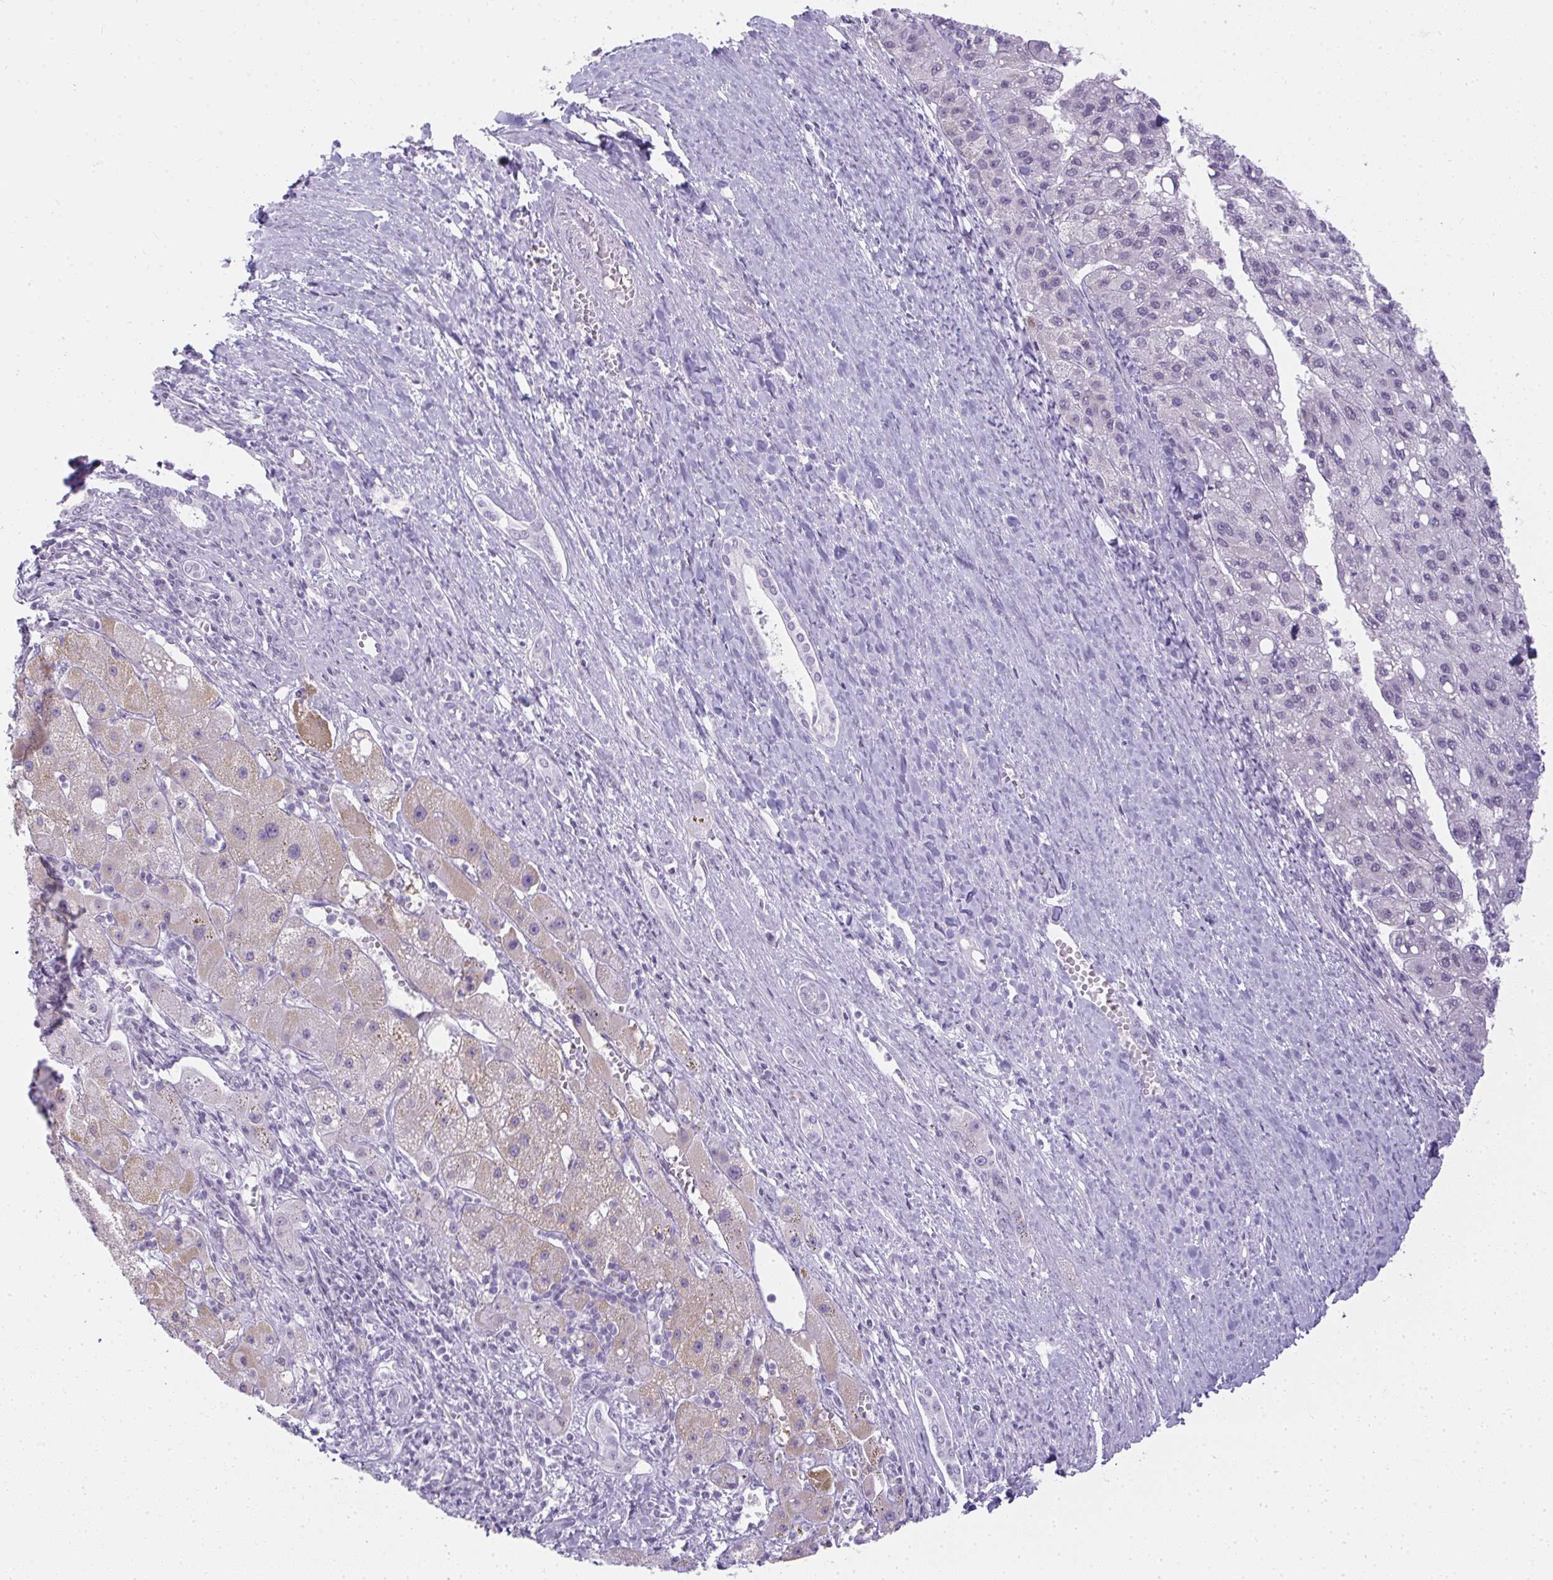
{"staining": {"intensity": "negative", "quantity": "none", "location": "none"}, "tissue": "liver cancer", "cell_type": "Tumor cells", "image_type": "cancer", "snomed": [{"axis": "morphology", "description": "Carcinoma, Hepatocellular, NOS"}, {"axis": "topography", "description": "Liver"}], "caption": "Tumor cells show no significant expression in hepatocellular carcinoma (liver).", "gene": "PLA2G1B", "patient": {"sex": "female", "age": 82}}